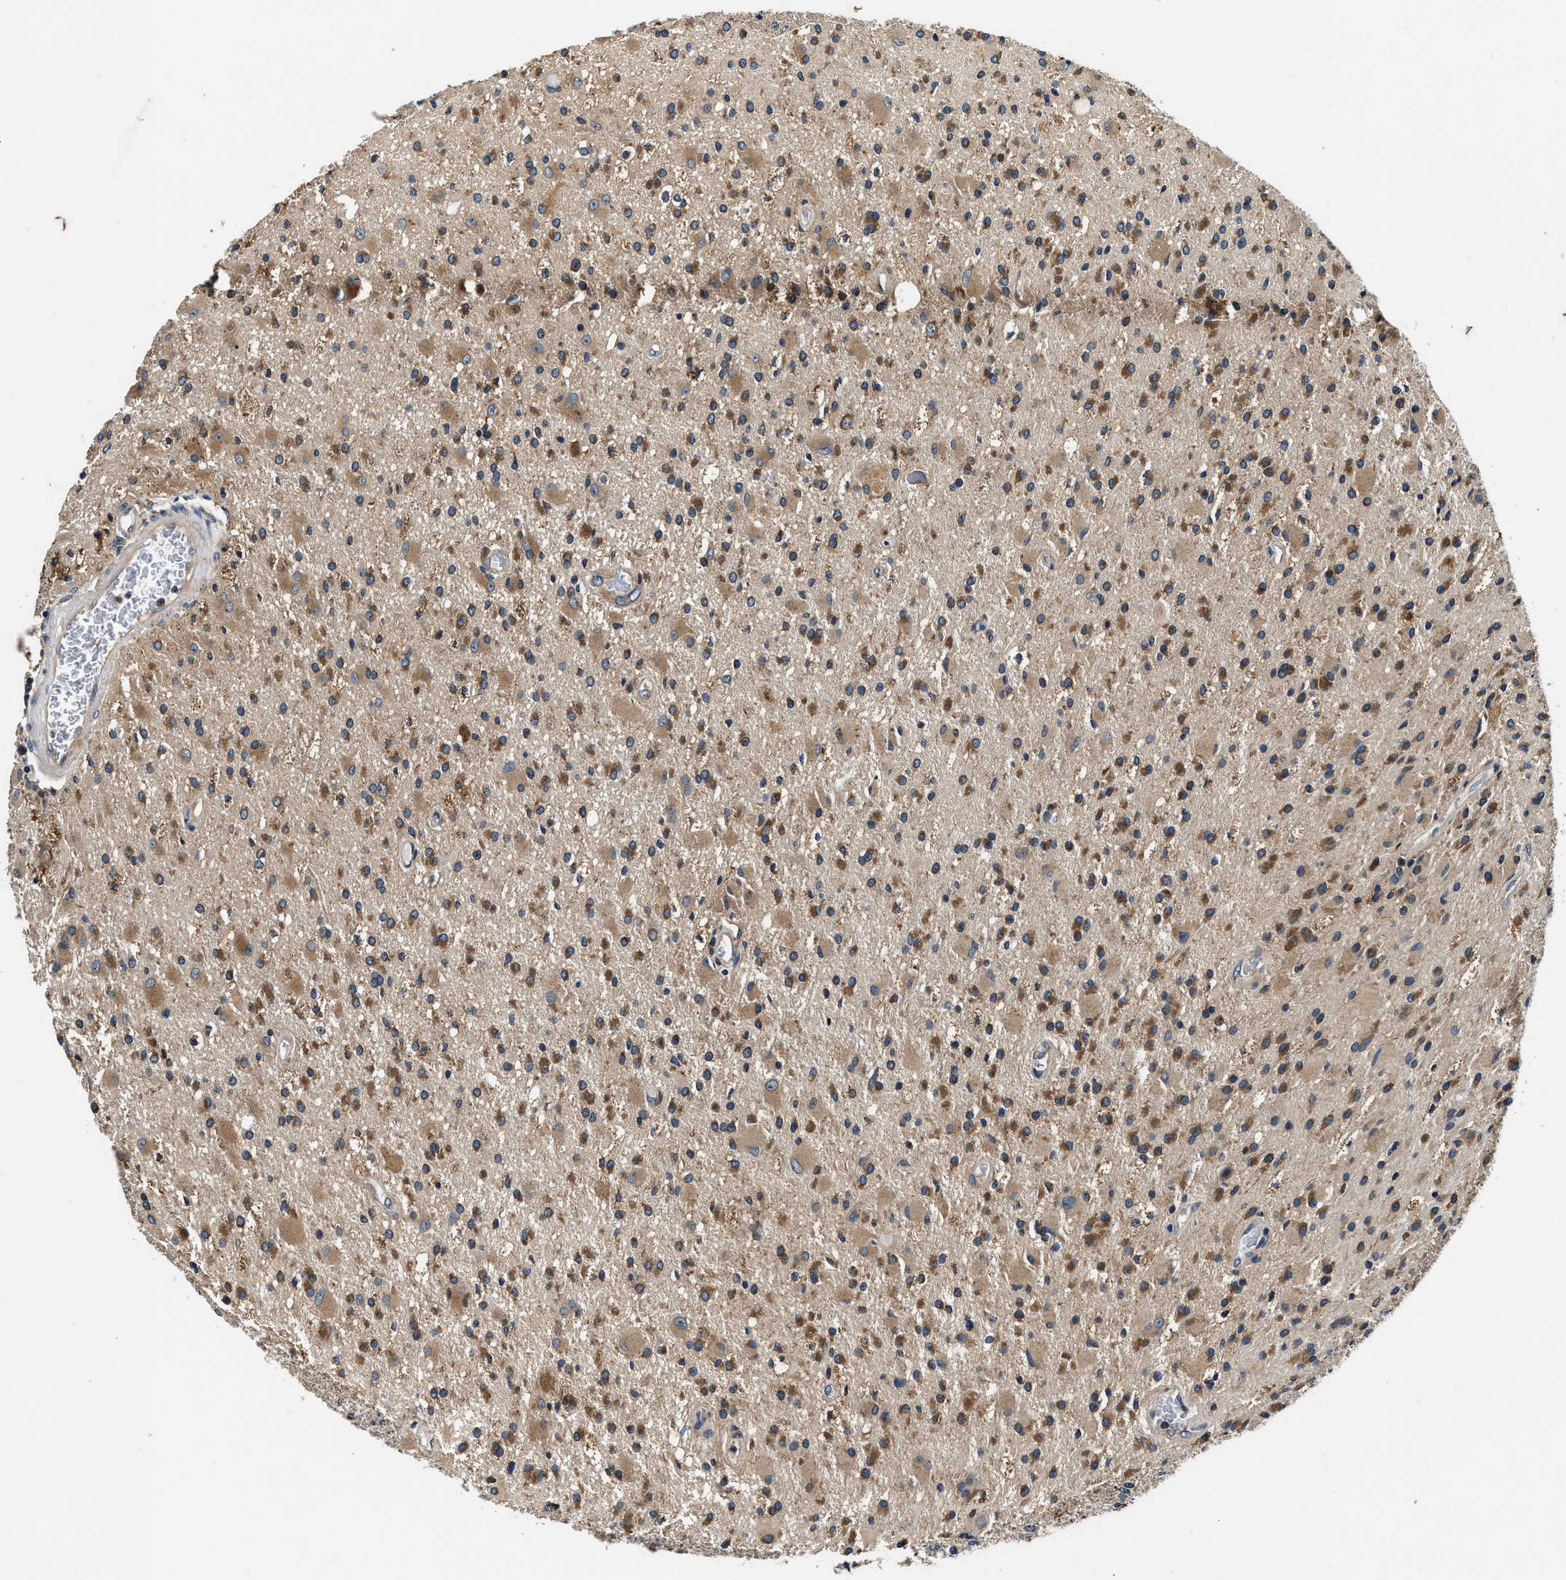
{"staining": {"intensity": "moderate", "quantity": "25%-75%", "location": "cytoplasmic/membranous"}, "tissue": "glioma", "cell_type": "Tumor cells", "image_type": "cancer", "snomed": [{"axis": "morphology", "description": "Glioma, malignant, Low grade"}, {"axis": "topography", "description": "Brain"}], "caption": "A medium amount of moderate cytoplasmic/membranous expression is present in approximately 25%-75% of tumor cells in malignant glioma (low-grade) tissue.", "gene": "PI4KB", "patient": {"sex": "male", "age": 58}}